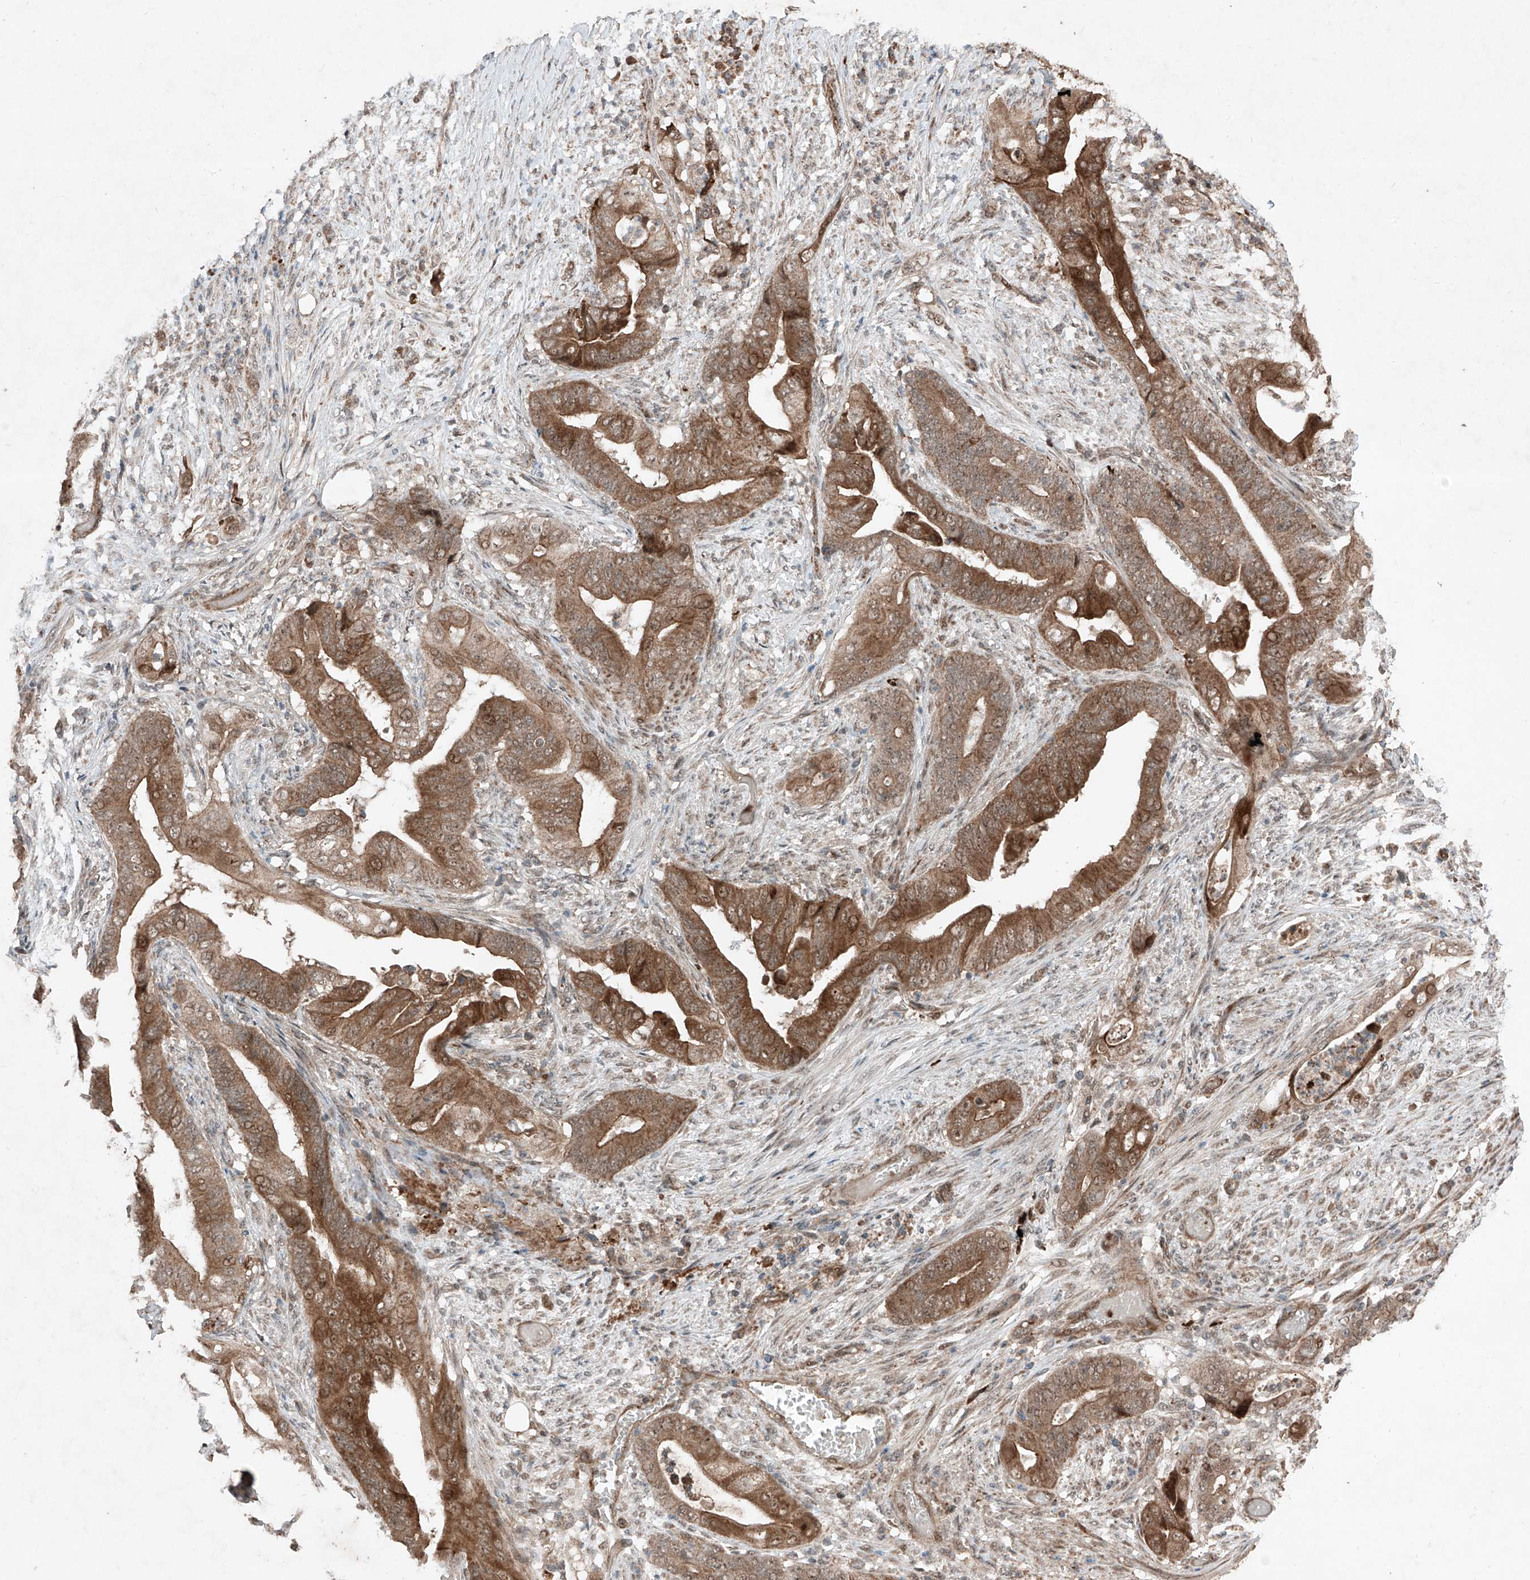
{"staining": {"intensity": "moderate", "quantity": ">75%", "location": "cytoplasmic/membranous"}, "tissue": "stomach cancer", "cell_type": "Tumor cells", "image_type": "cancer", "snomed": [{"axis": "morphology", "description": "Adenocarcinoma, NOS"}, {"axis": "topography", "description": "Stomach"}], "caption": "Immunohistochemistry (IHC) (DAB (3,3'-diaminobenzidine)) staining of human adenocarcinoma (stomach) exhibits moderate cytoplasmic/membranous protein positivity in about >75% of tumor cells.", "gene": "ZNF620", "patient": {"sex": "female", "age": 73}}